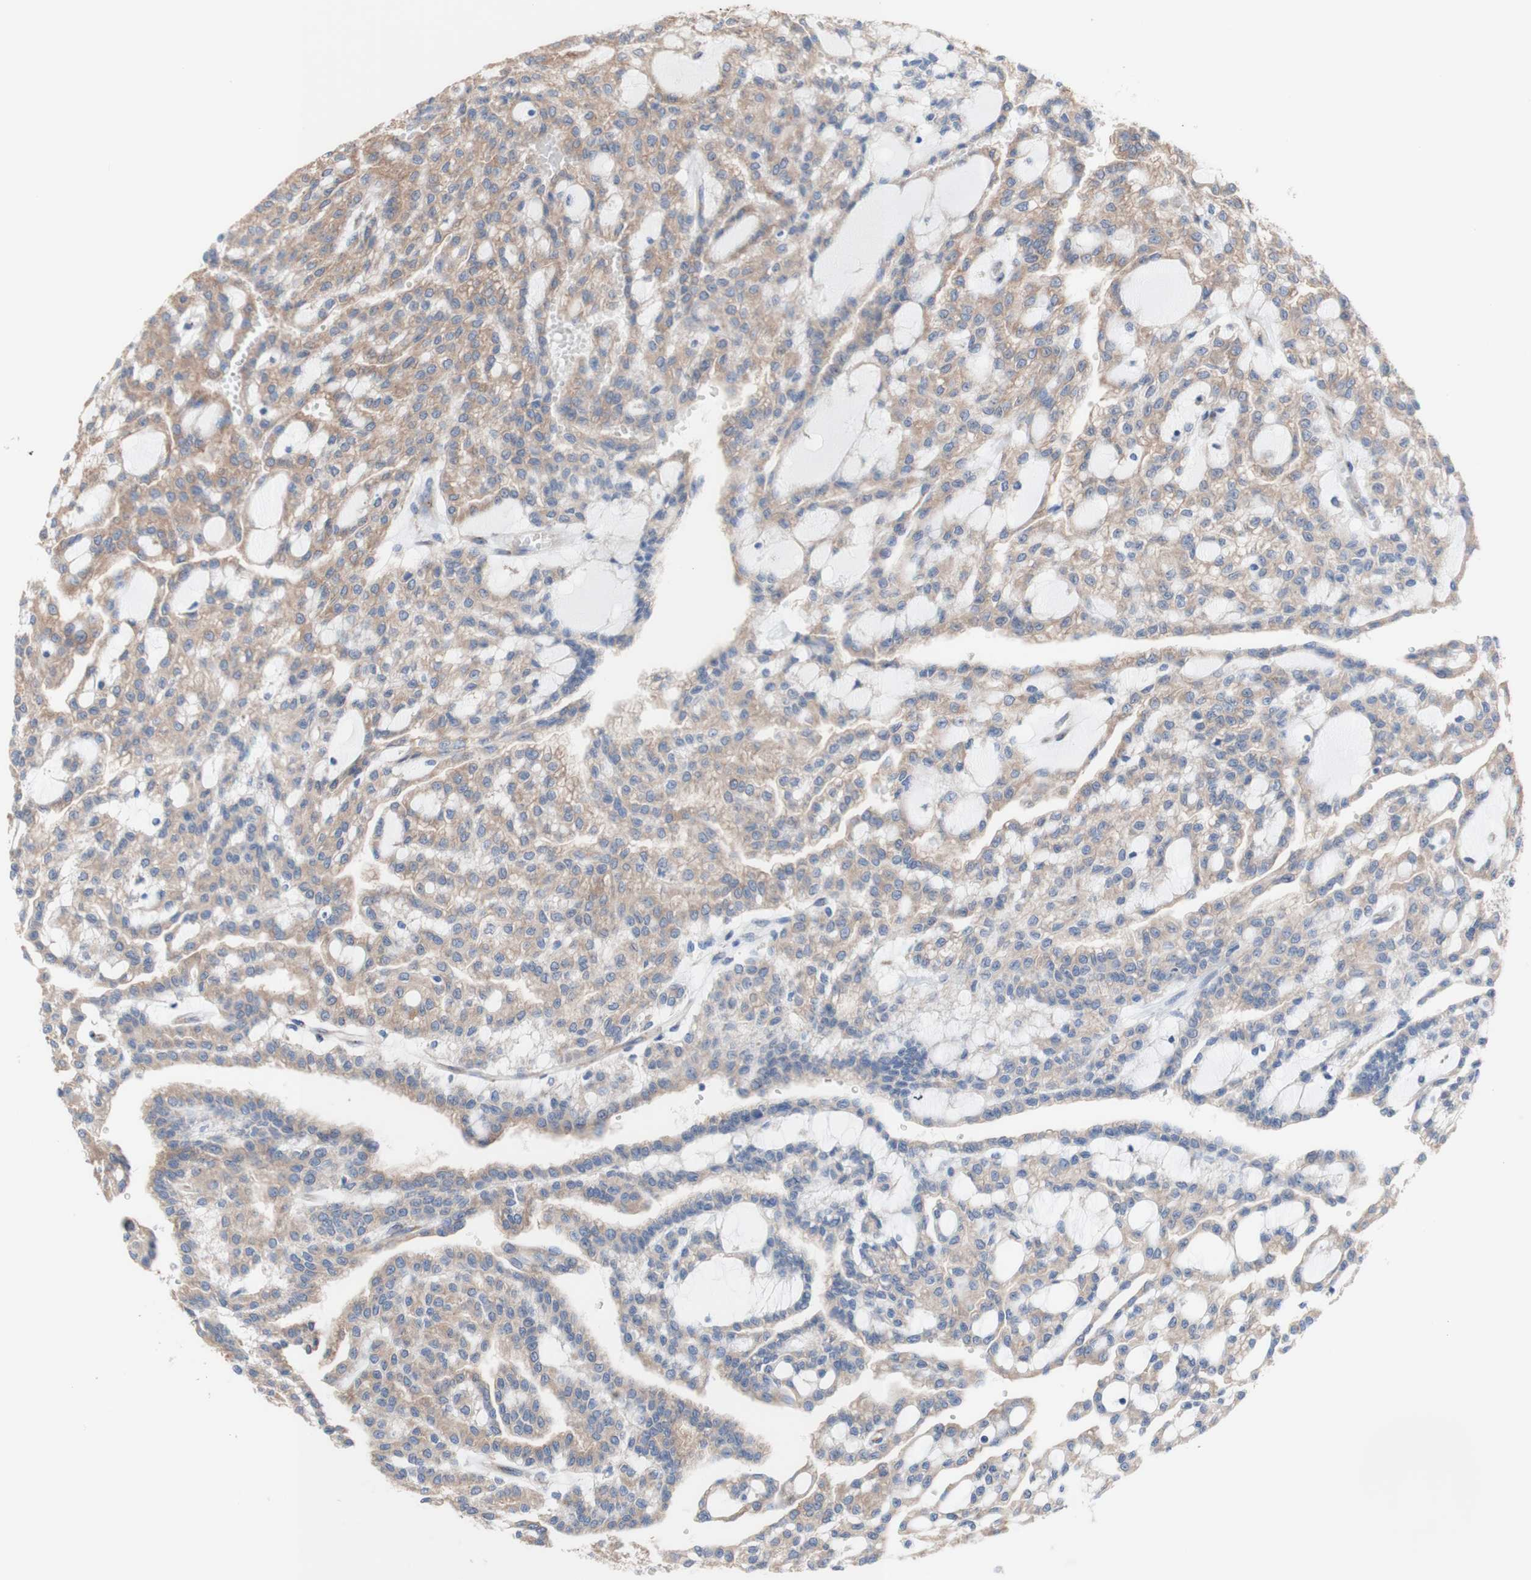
{"staining": {"intensity": "moderate", "quantity": ">75%", "location": "cytoplasmic/membranous"}, "tissue": "renal cancer", "cell_type": "Tumor cells", "image_type": "cancer", "snomed": [{"axis": "morphology", "description": "Adenocarcinoma, NOS"}, {"axis": "topography", "description": "Kidney"}], "caption": "A micrograph of renal cancer (adenocarcinoma) stained for a protein displays moderate cytoplasmic/membranous brown staining in tumor cells.", "gene": "LRIG3", "patient": {"sex": "male", "age": 63}}